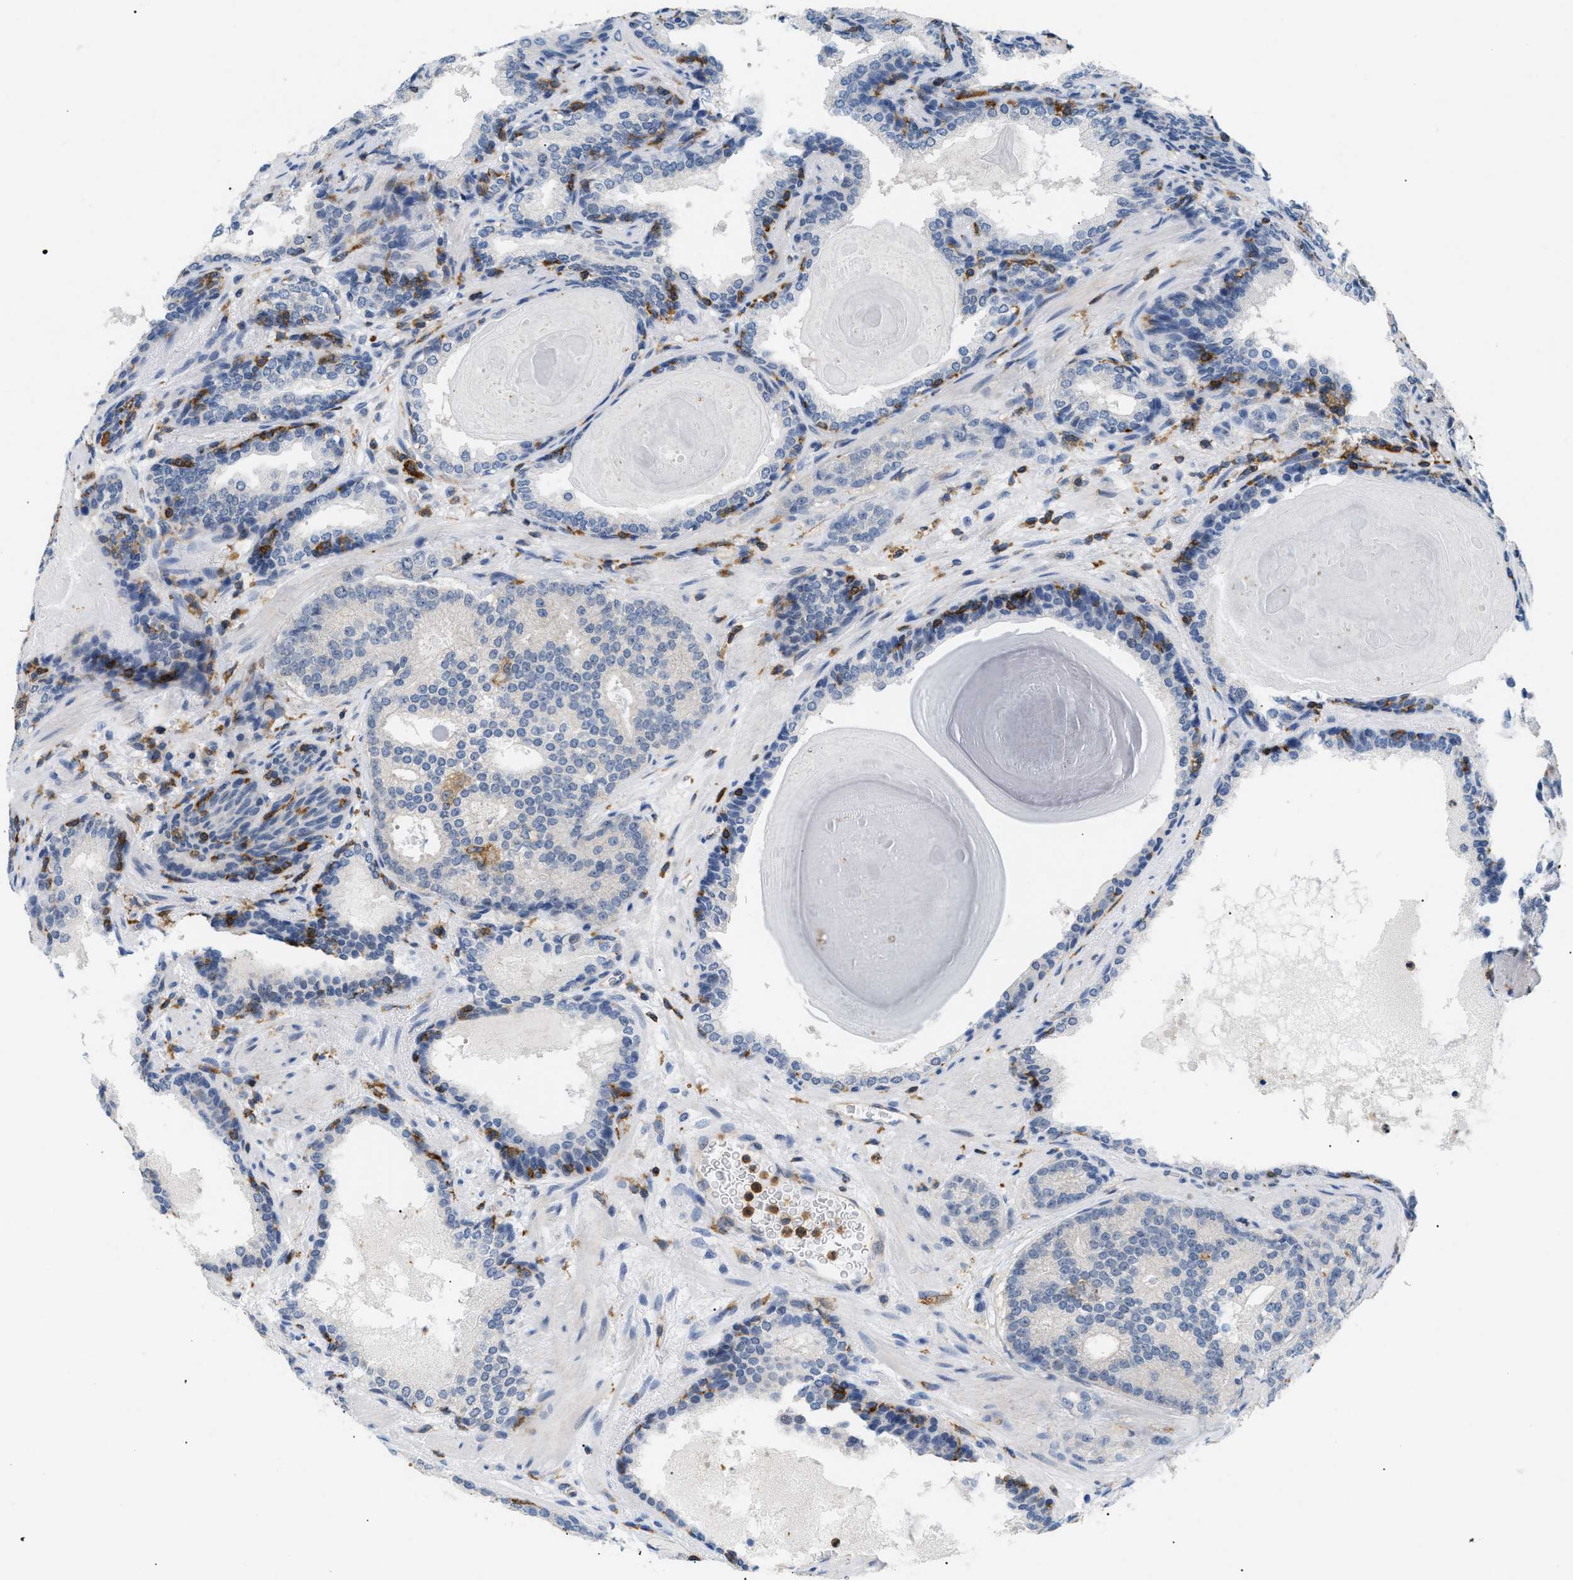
{"staining": {"intensity": "negative", "quantity": "none", "location": "none"}, "tissue": "prostate cancer", "cell_type": "Tumor cells", "image_type": "cancer", "snomed": [{"axis": "morphology", "description": "Adenocarcinoma, High grade"}, {"axis": "topography", "description": "Prostate"}], "caption": "A photomicrograph of high-grade adenocarcinoma (prostate) stained for a protein reveals no brown staining in tumor cells.", "gene": "INPP5D", "patient": {"sex": "male", "age": 61}}